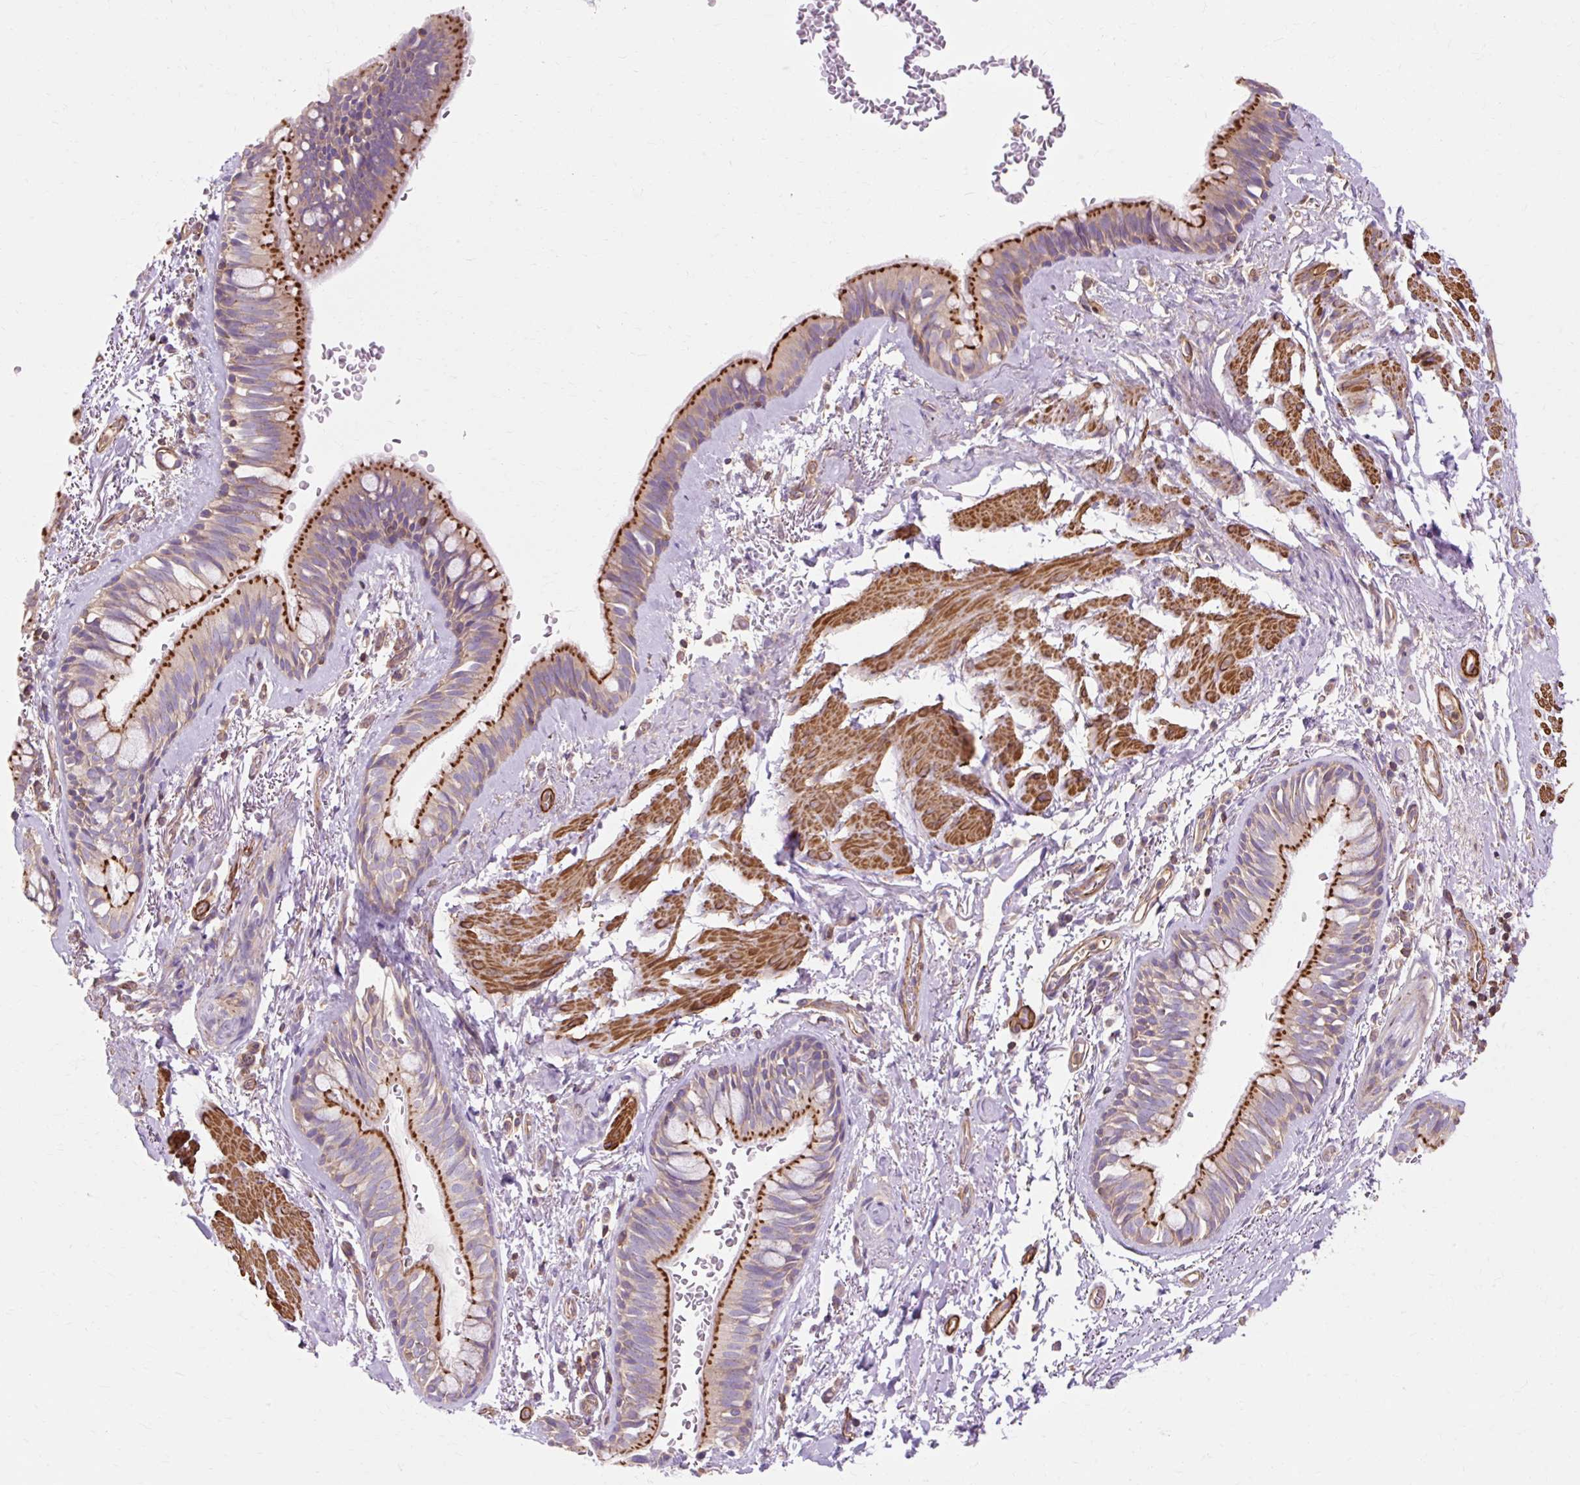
{"staining": {"intensity": "strong", "quantity": "25%-75%", "location": "cytoplasmic/membranous"}, "tissue": "bronchus", "cell_type": "Respiratory epithelial cells", "image_type": "normal", "snomed": [{"axis": "morphology", "description": "Normal tissue, NOS"}, {"axis": "topography", "description": "Bronchus"}], "caption": "Protein staining of benign bronchus displays strong cytoplasmic/membranous staining in about 25%-75% of respiratory epithelial cells. (brown staining indicates protein expression, while blue staining denotes nuclei).", "gene": "TBC1D2B", "patient": {"sex": "male", "age": 67}}